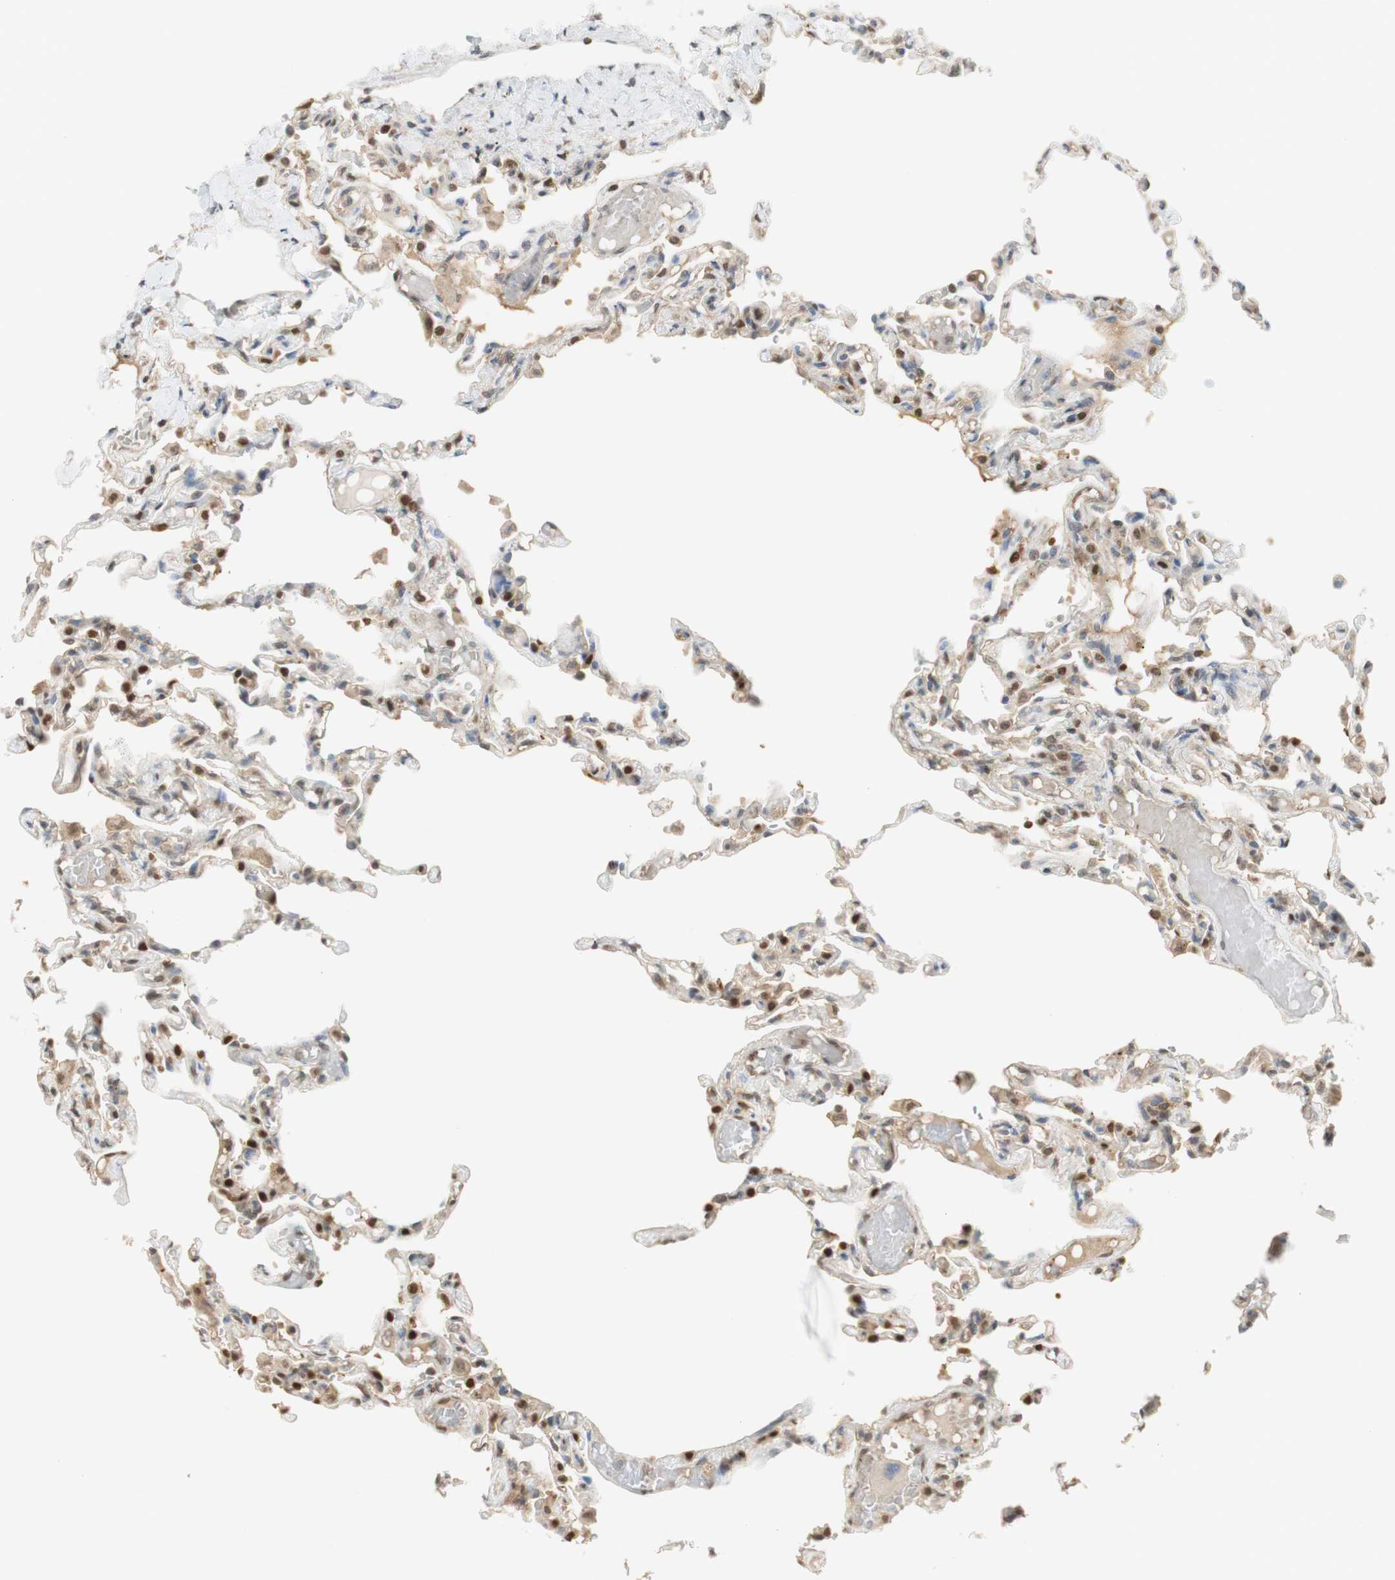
{"staining": {"intensity": "moderate", "quantity": ">75%", "location": "cytoplasmic/membranous,nuclear"}, "tissue": "lung", "cell_type": "Alveolar cells", "image_type": "normal", "snomed": [{"axis": "morphology", "description": "Normal tissue, NOS"}, {"axis": "topography", "description": "Lung"}], "caption": "A brown stain labels moderate cytoplasmic/membranous,nuclear expression of a protein in alveolar cells of unremarkable human lung. (IHC, brightfield microscopy, high magnification).", "gene": "NAP1L4", "patient": {"sex": "male", "age": 21}}